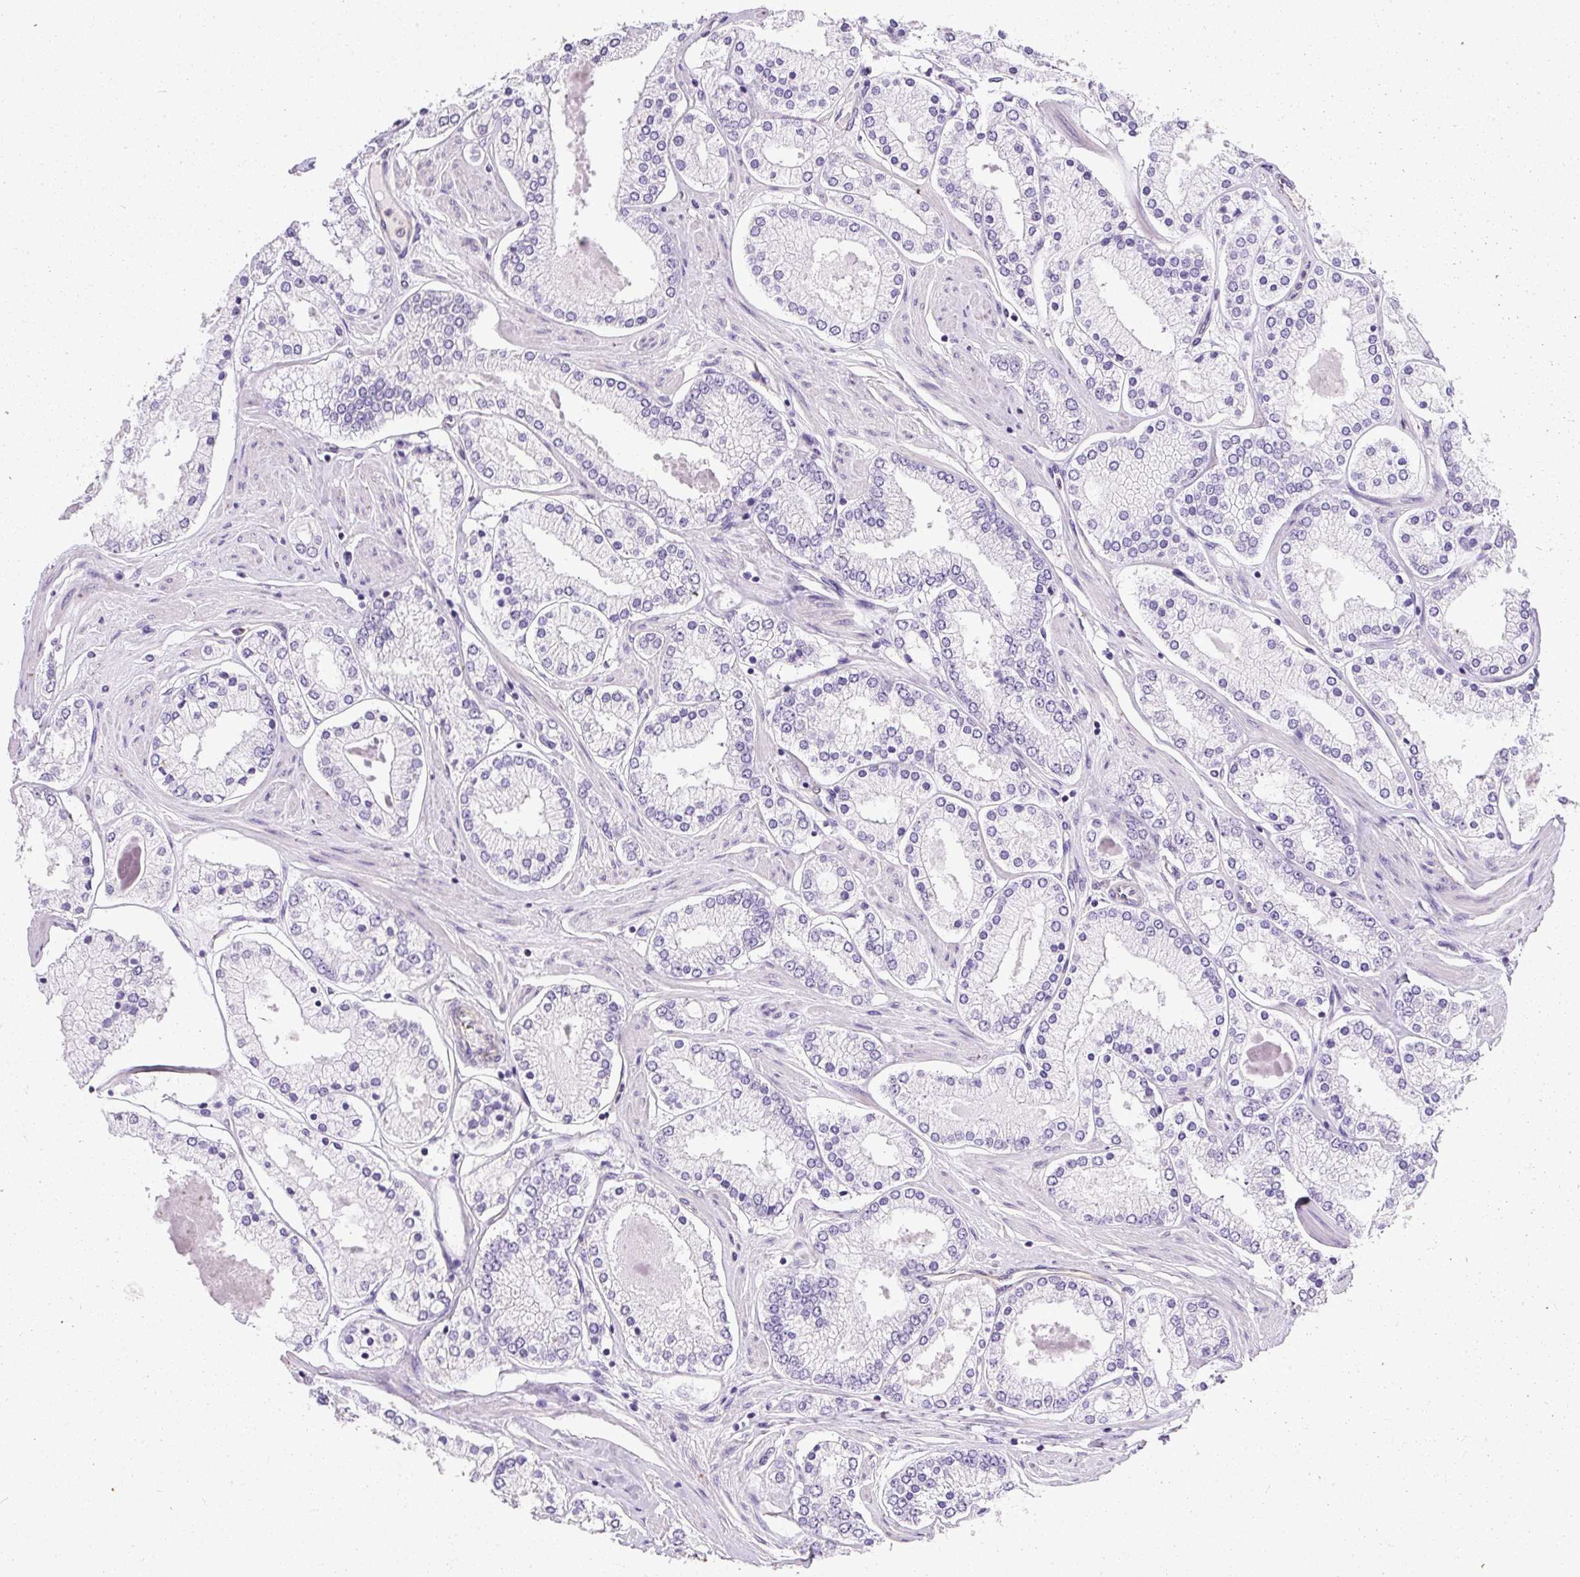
{"staining": {"intensity": "negative", "quantity": "none", "location": "none"}, "tissue": "prostate cancer", "cell_type": "Tumor cells", "image_type": "cancer", "snomed": [{"axis": "morphology", "description": "Adenocarcinoma, Low grade"}, {"axis": "topography", "description": "Prostate"}], "caption": "An immunohistochemistry micrograph of prostate cancer is shown. There is no staining in tumor cells of prostate cancer.", "gene": "PLS1", "patient": {"sex": "male", "age": 42}}